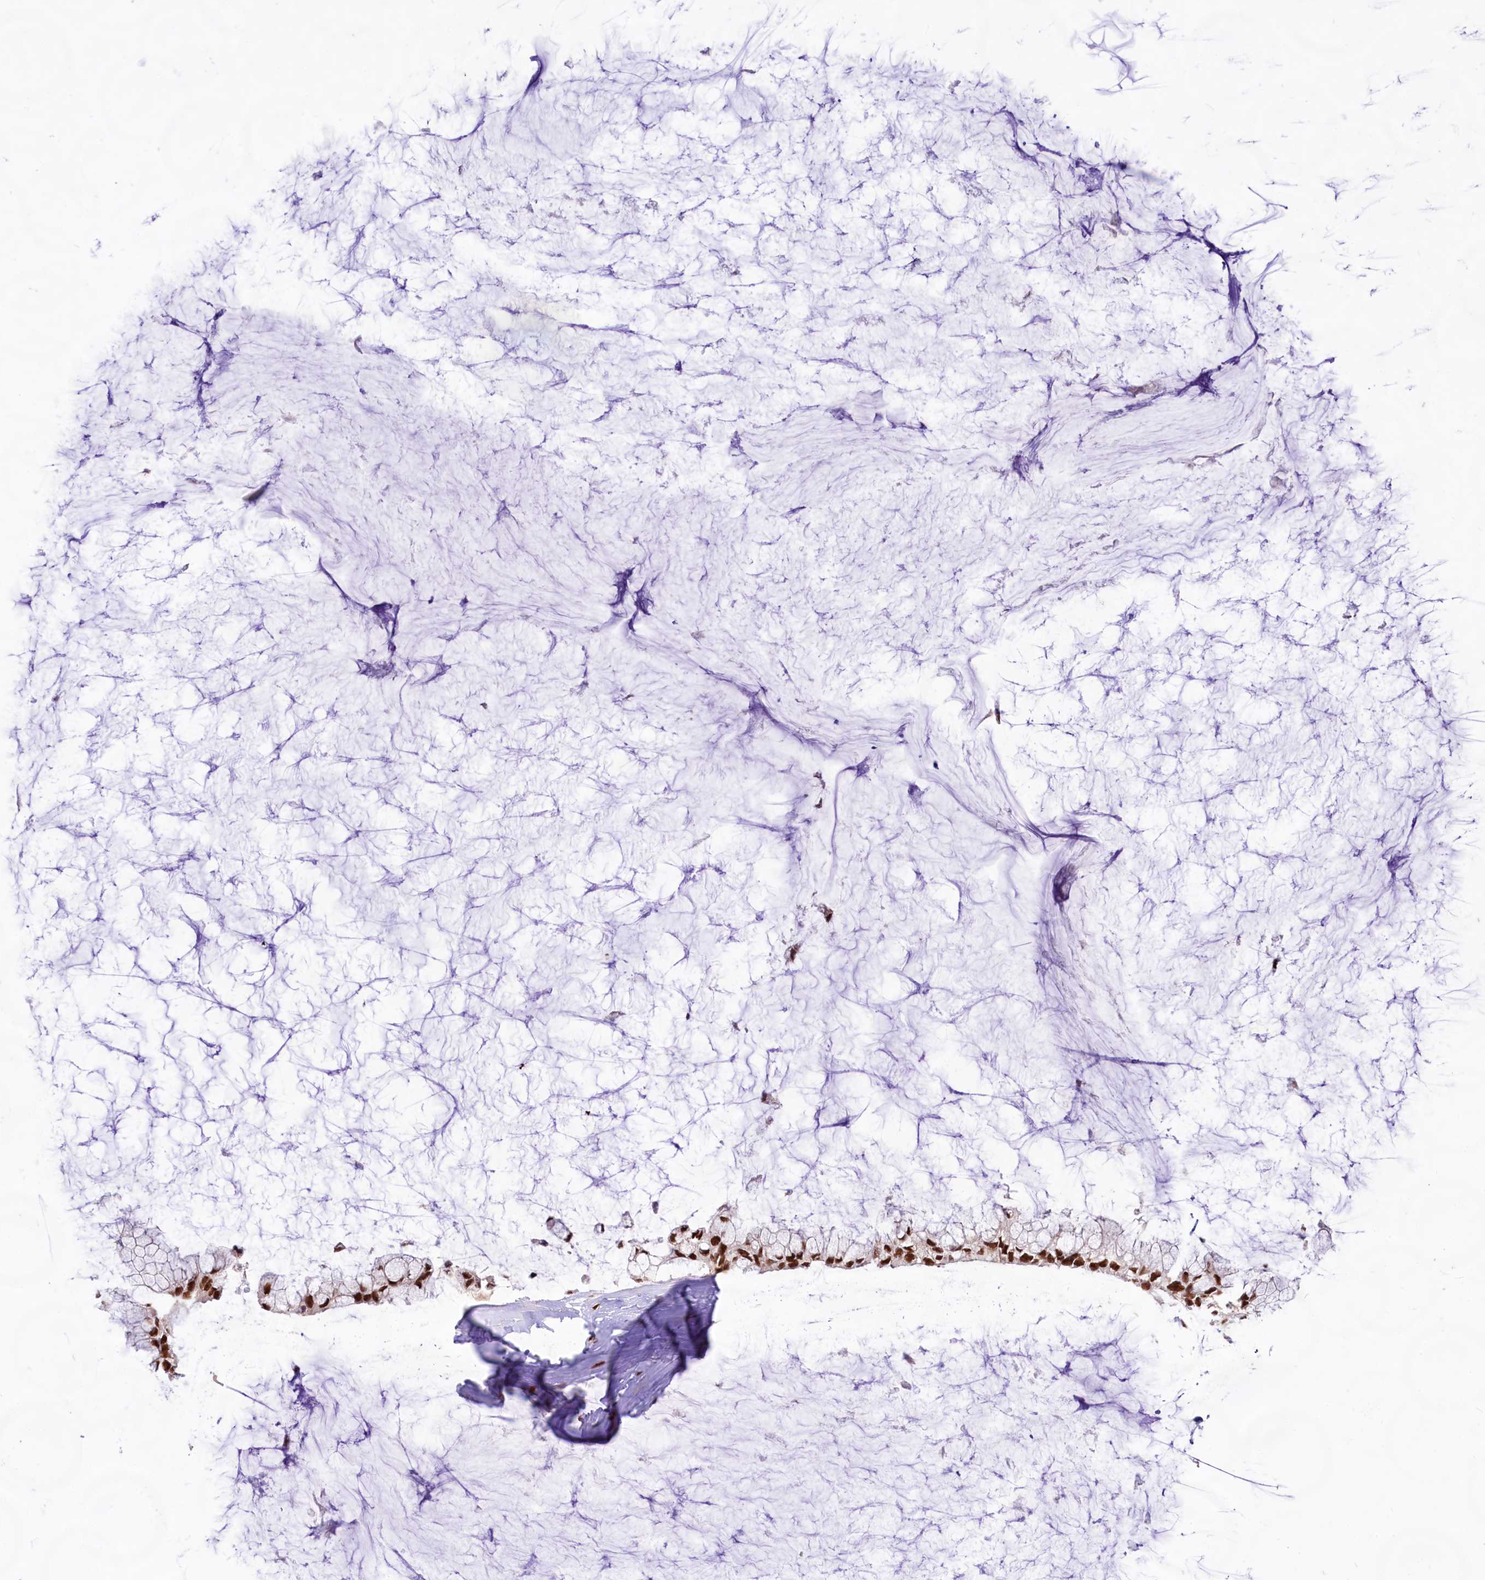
{"staining": {"intensity": "strong", "quantity": ">75%", "location": "nuclear"}, "tissue": "ovarian cancer", "cell_type": "Tumor cells", "image_type": "cancer", "snomed": [{"axis": "morphology", "description": "Cystadenocarcinoma, mucinous, NOS"}, {"axis": "topography", "description": "Ovary"}], "caption": "This micrograph shows ovarian cancer (mucinous cystadenocarcinoma) stained with immunohistochemistry (IHC) to label a protein in brown. The nuclear of tumor cells show strong positivity for the protein. Nuclei are counter-stained blue.", "gene": "HIRA", "patient": {"sex": "female", "age": 39}}